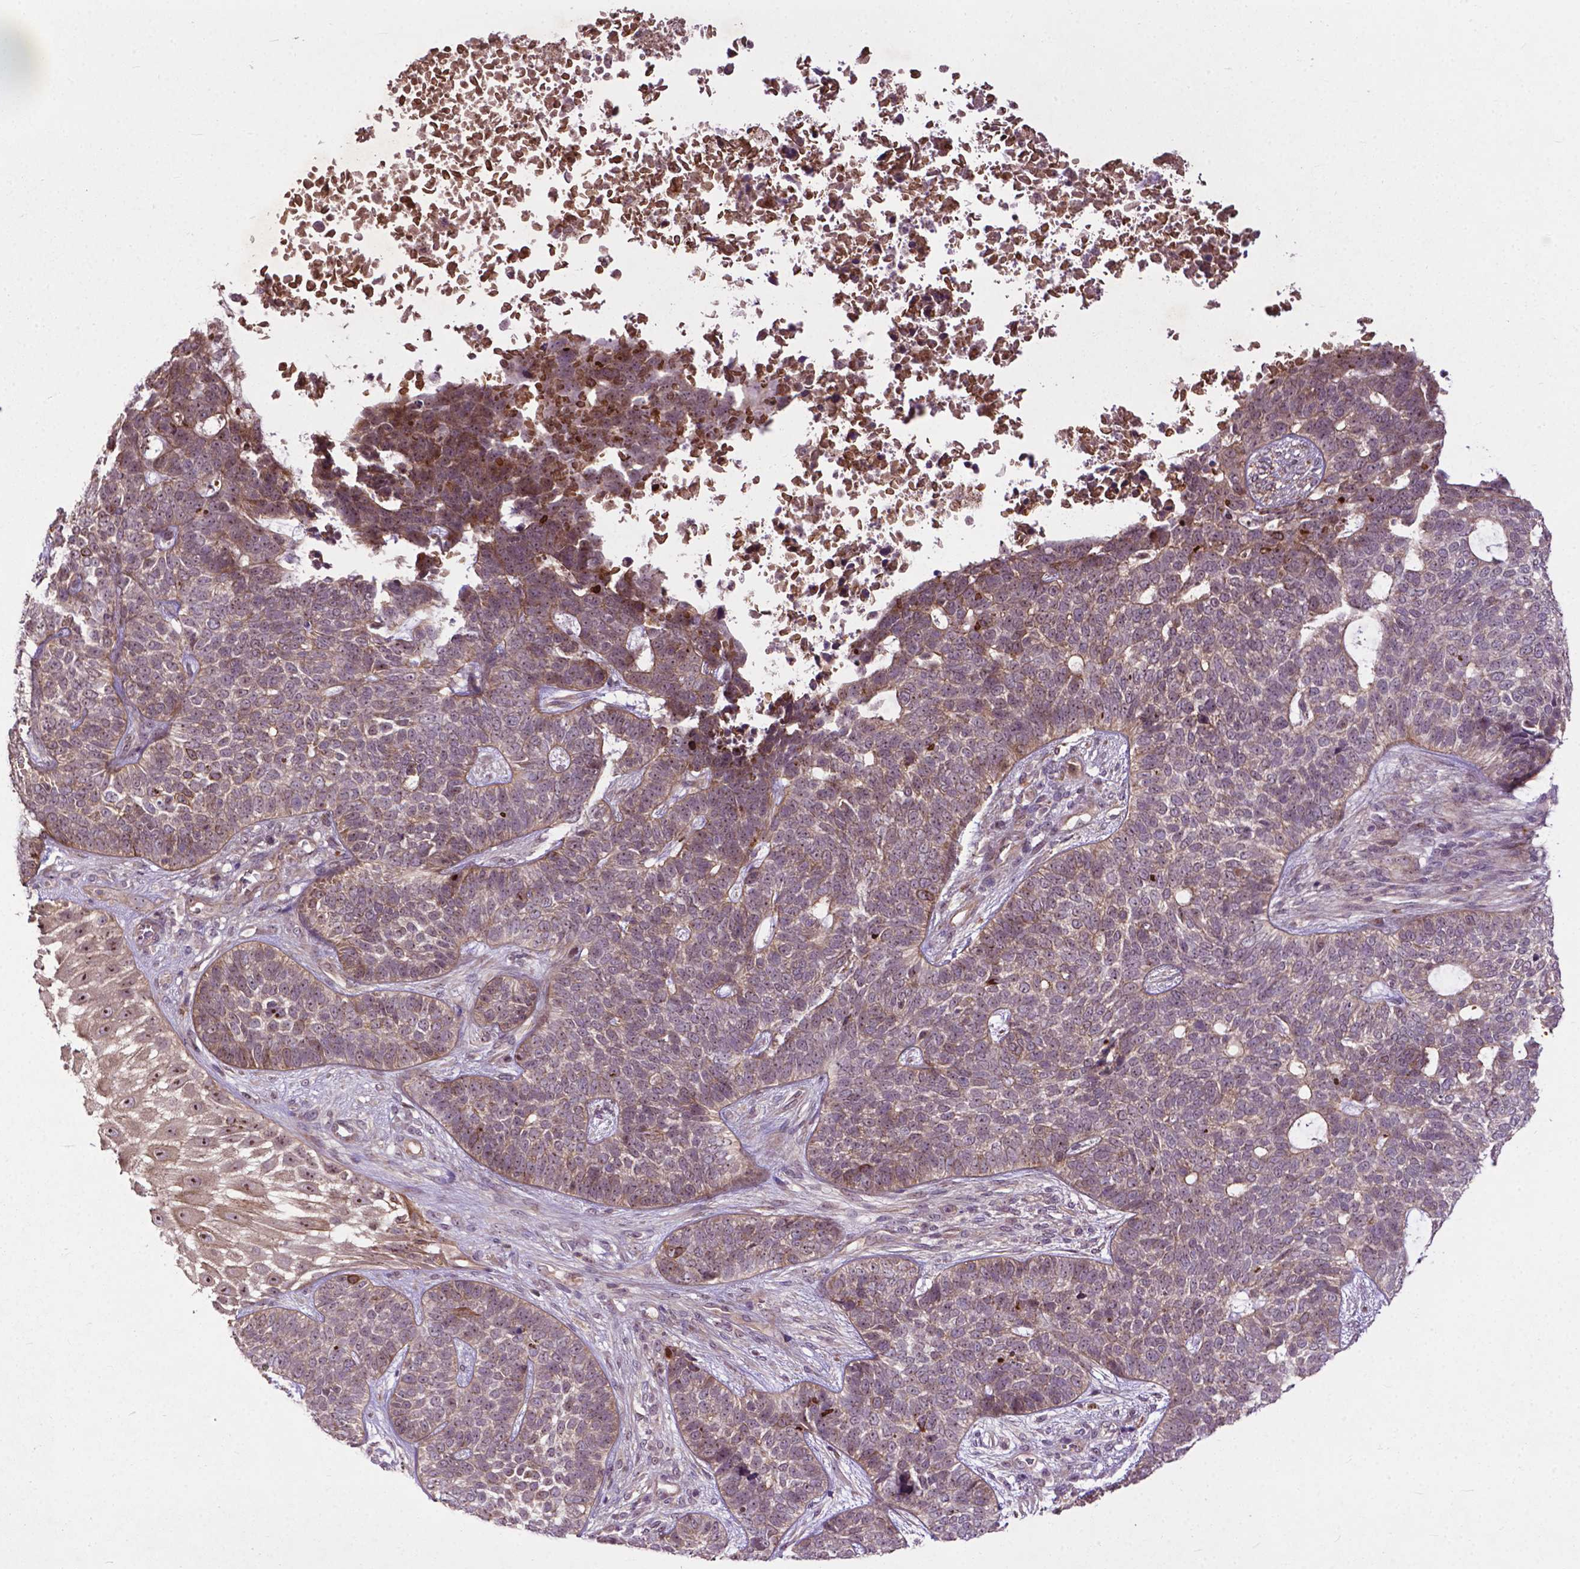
{"staining": {"intensity": "weak", "quantity": "25%-75%", "location": "cytoplasmic/membranous"}, "tissue": "skin cancer", "cell_type": "Tumor cells", "image_type": "cancer", "snomed": [{"axis": "morphology", "description": "Basal cell carcinoma"}, {"axis": "topography", "description": "Skin"}], "caption": "A photomicrograph of human basal cell carcinoma (skin) stained for a protein demonstrates weak cytoplasmic/membranous brown staining in tumor cells. The protein of interest is stained brown, and the nuclei are stained in blue (DAB (3,3'-diaminobenzidine) IHC with brightfield microscopy, high magnification).", "gene": "PARP3", "patient": {"sex": "female", "age": 69}}